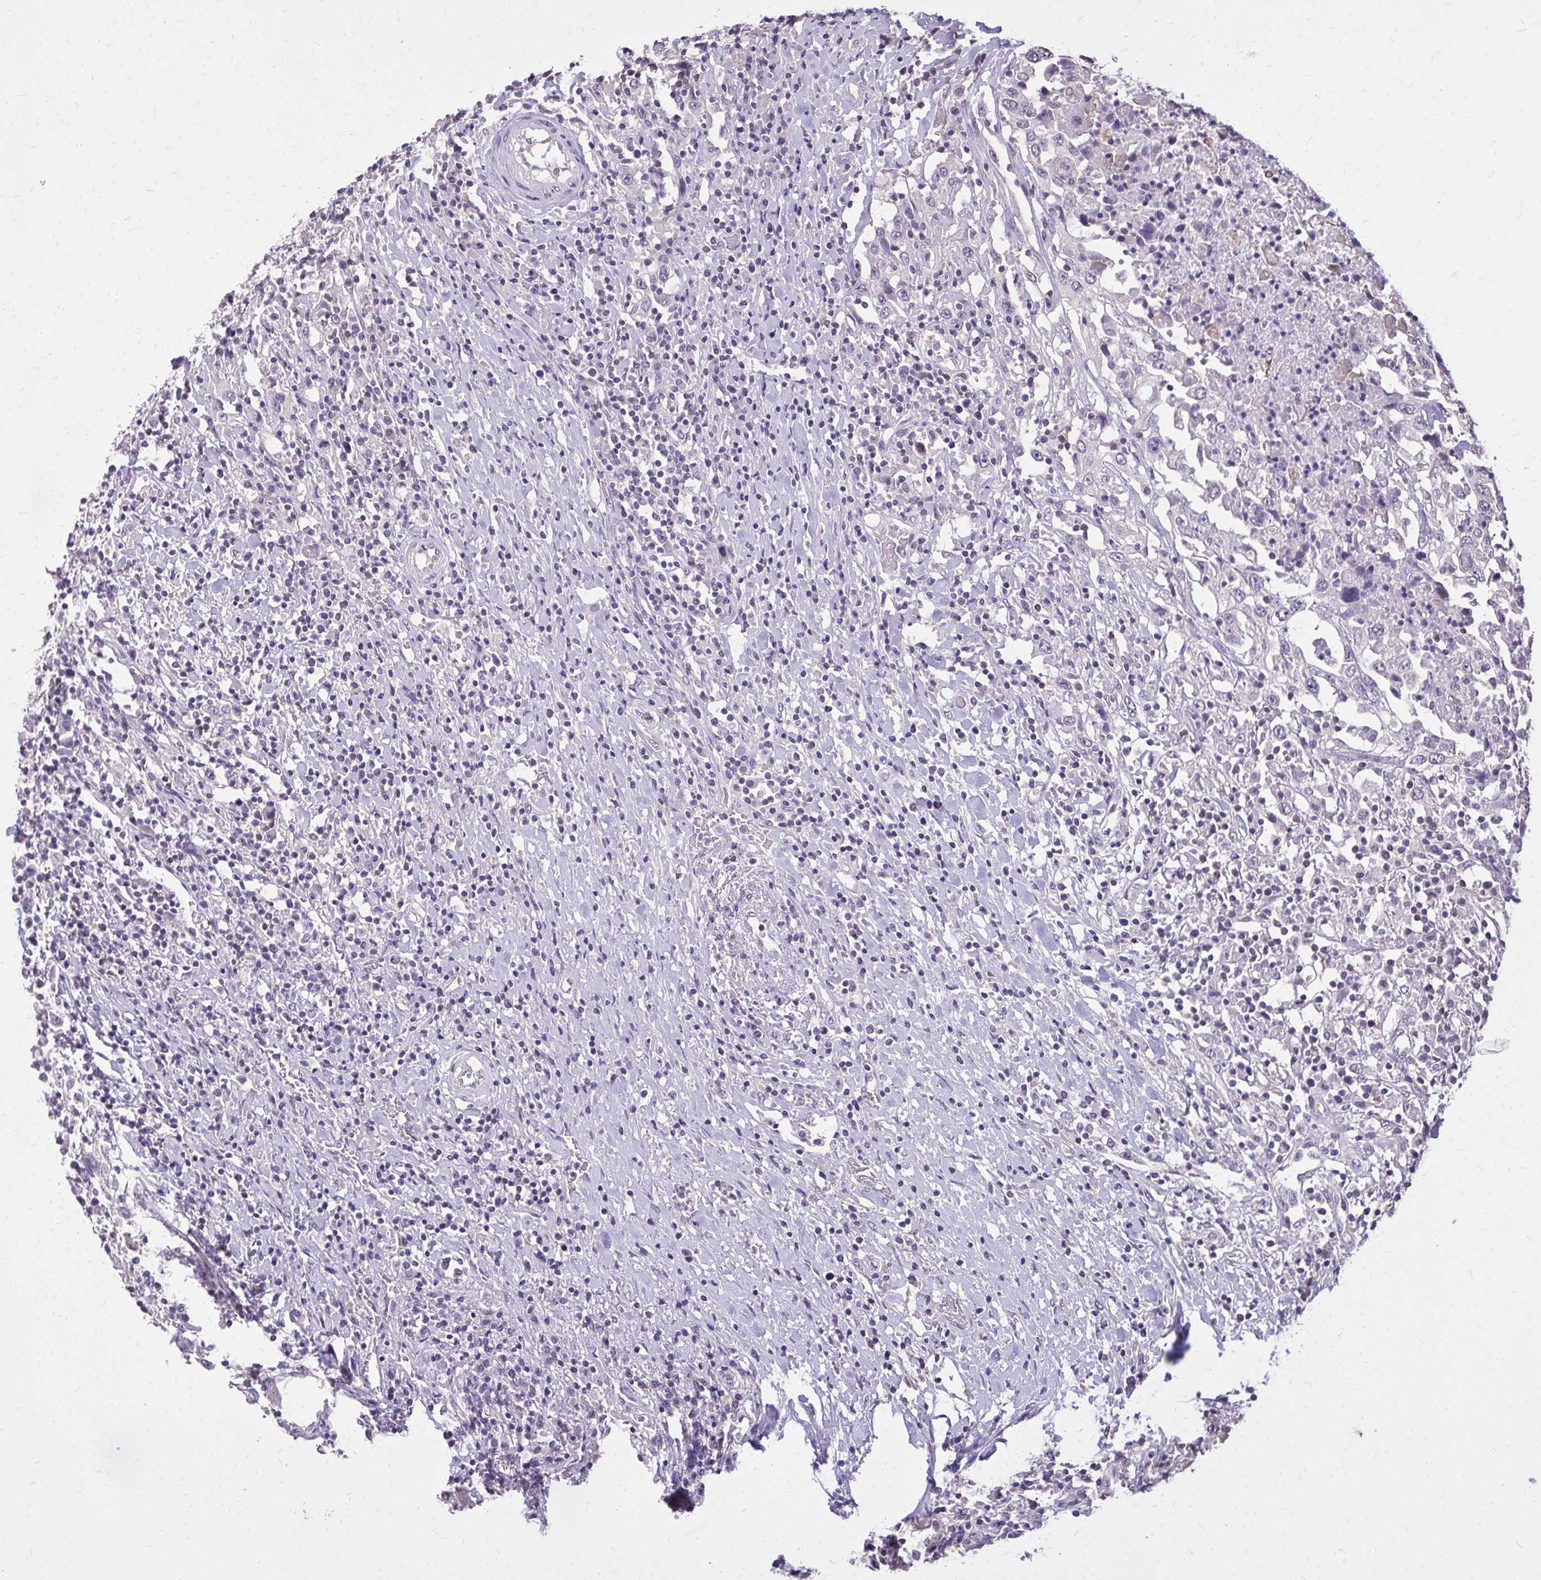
{"staining": {"intensity": "negative", "quantity": "none", "location": "none"}, "tissue": "urothelial cancer", "cell_type": "Tumor cells", "image_type": "cancer", "snomed": [{"axis": "morphology", "description": "Urothelial carcinoma, High grade"}, {"axis": "topography", "description": "Urinary bladder"}], "caption": "Tumor cells show no significant positivity in high-grade urothelial carcinoma.", "gene": "AKAP5", "patient": {"sex": "male", "age": 61}}